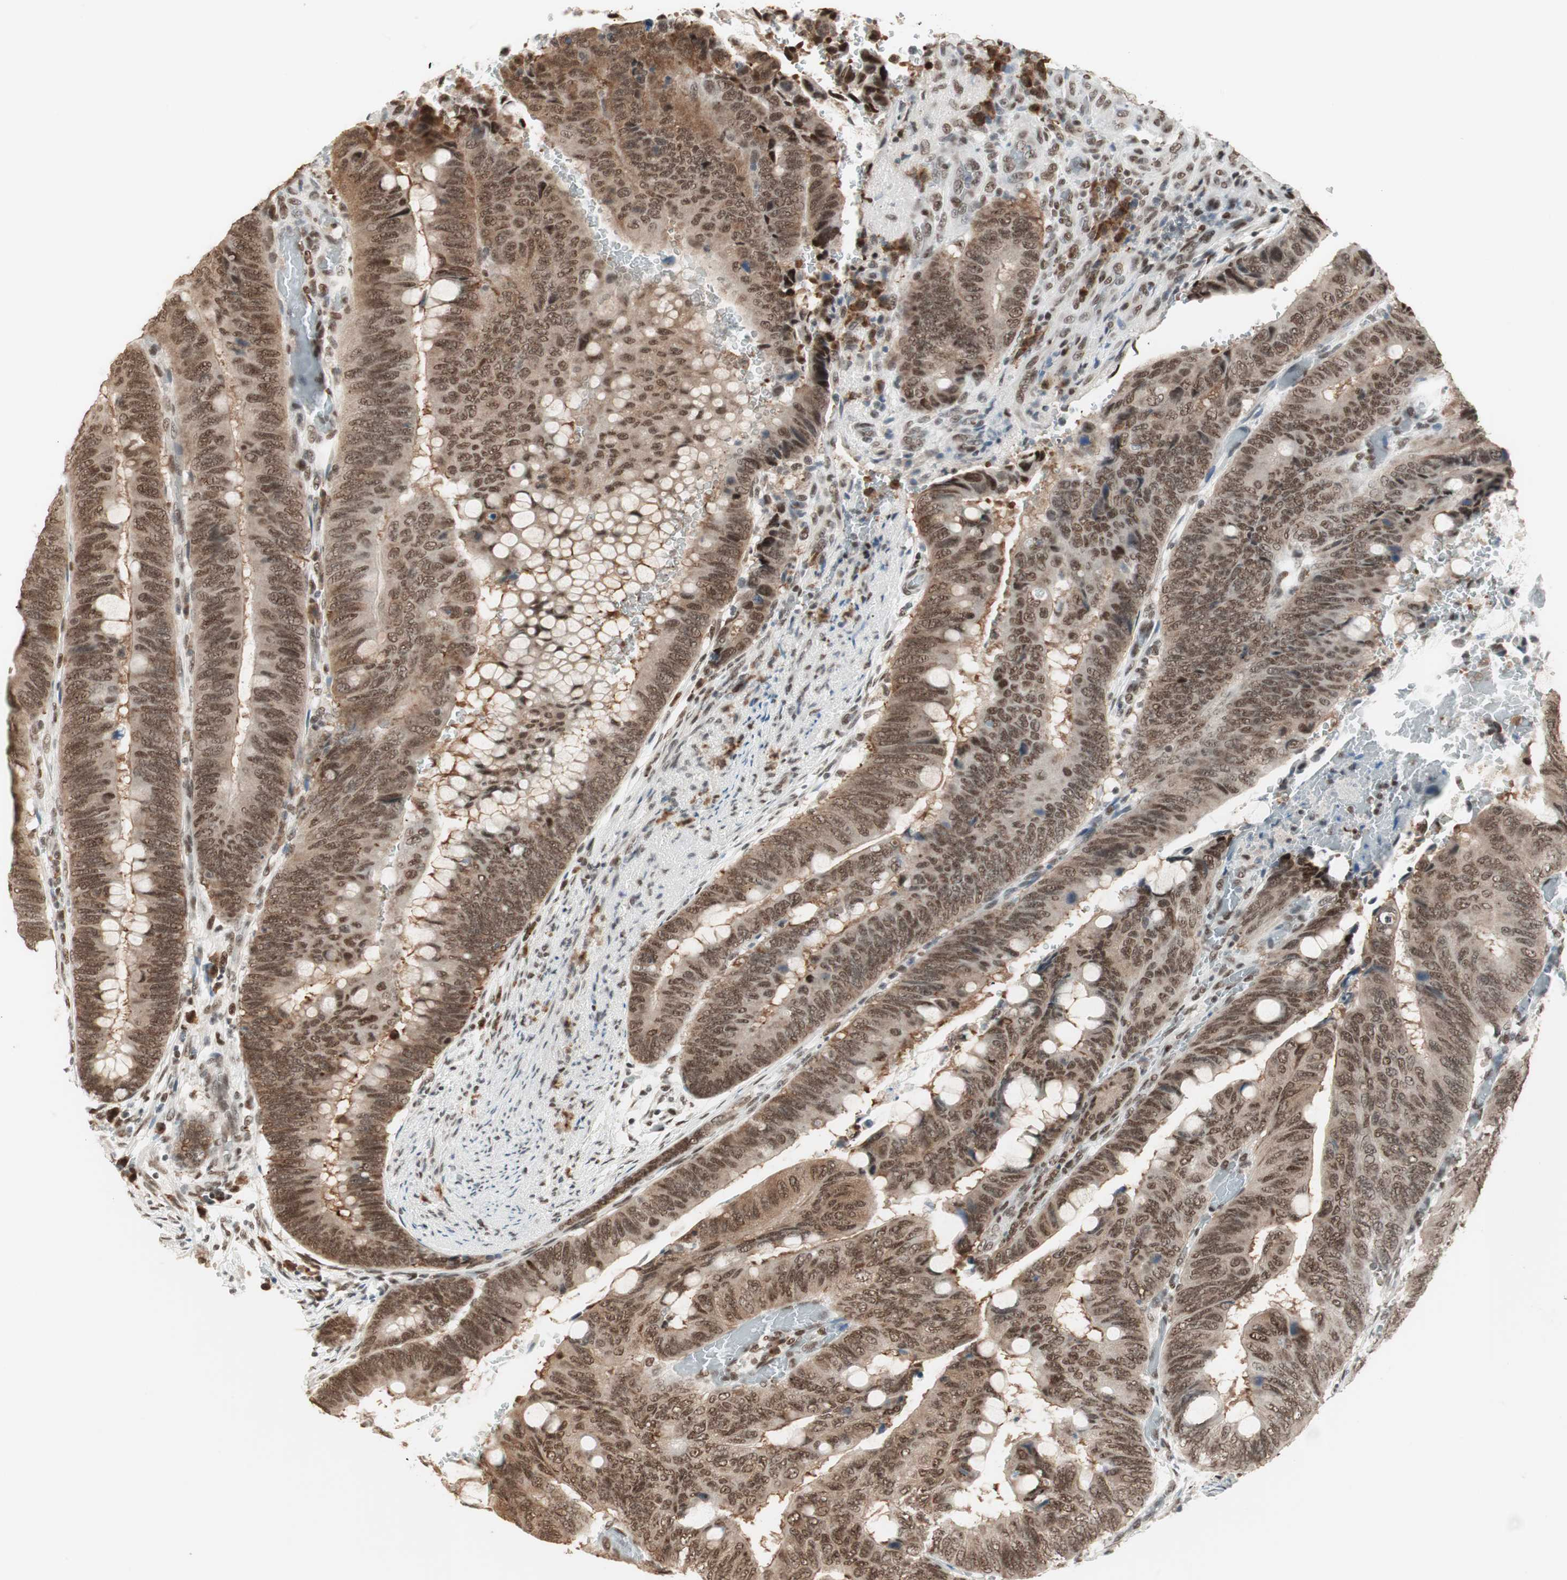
{"staining": {"intensity": "moderate", "quantity": ">75%", "location": "nuclear"}, "tissue": "colorectal cancer", "cell_type": "Tumor cells", "image_type": "cancer", "snomed": [{"axis": "morphology", "description": "Normal tissue, NOS"}, {"axis": "morphology", "description": "Adenocarcinoma, NOS"}, {"axis": "topography", "description": "Rectum"}, {"axis": "topography", "description": "Peripheral nerve tissue"}], "caption": "High-power microscopy captured an immunohistochemistry (IHC) micrograph of colorectal cancer (adenocarcinoma), revealing moderate nuclear expression in approximately >75% of tumor cells. (DAB IHC, brown staining for protein, blue staining for nuclei).", "gene": "SMARCE1", "patient": {"sex": "male", "age": 92}}